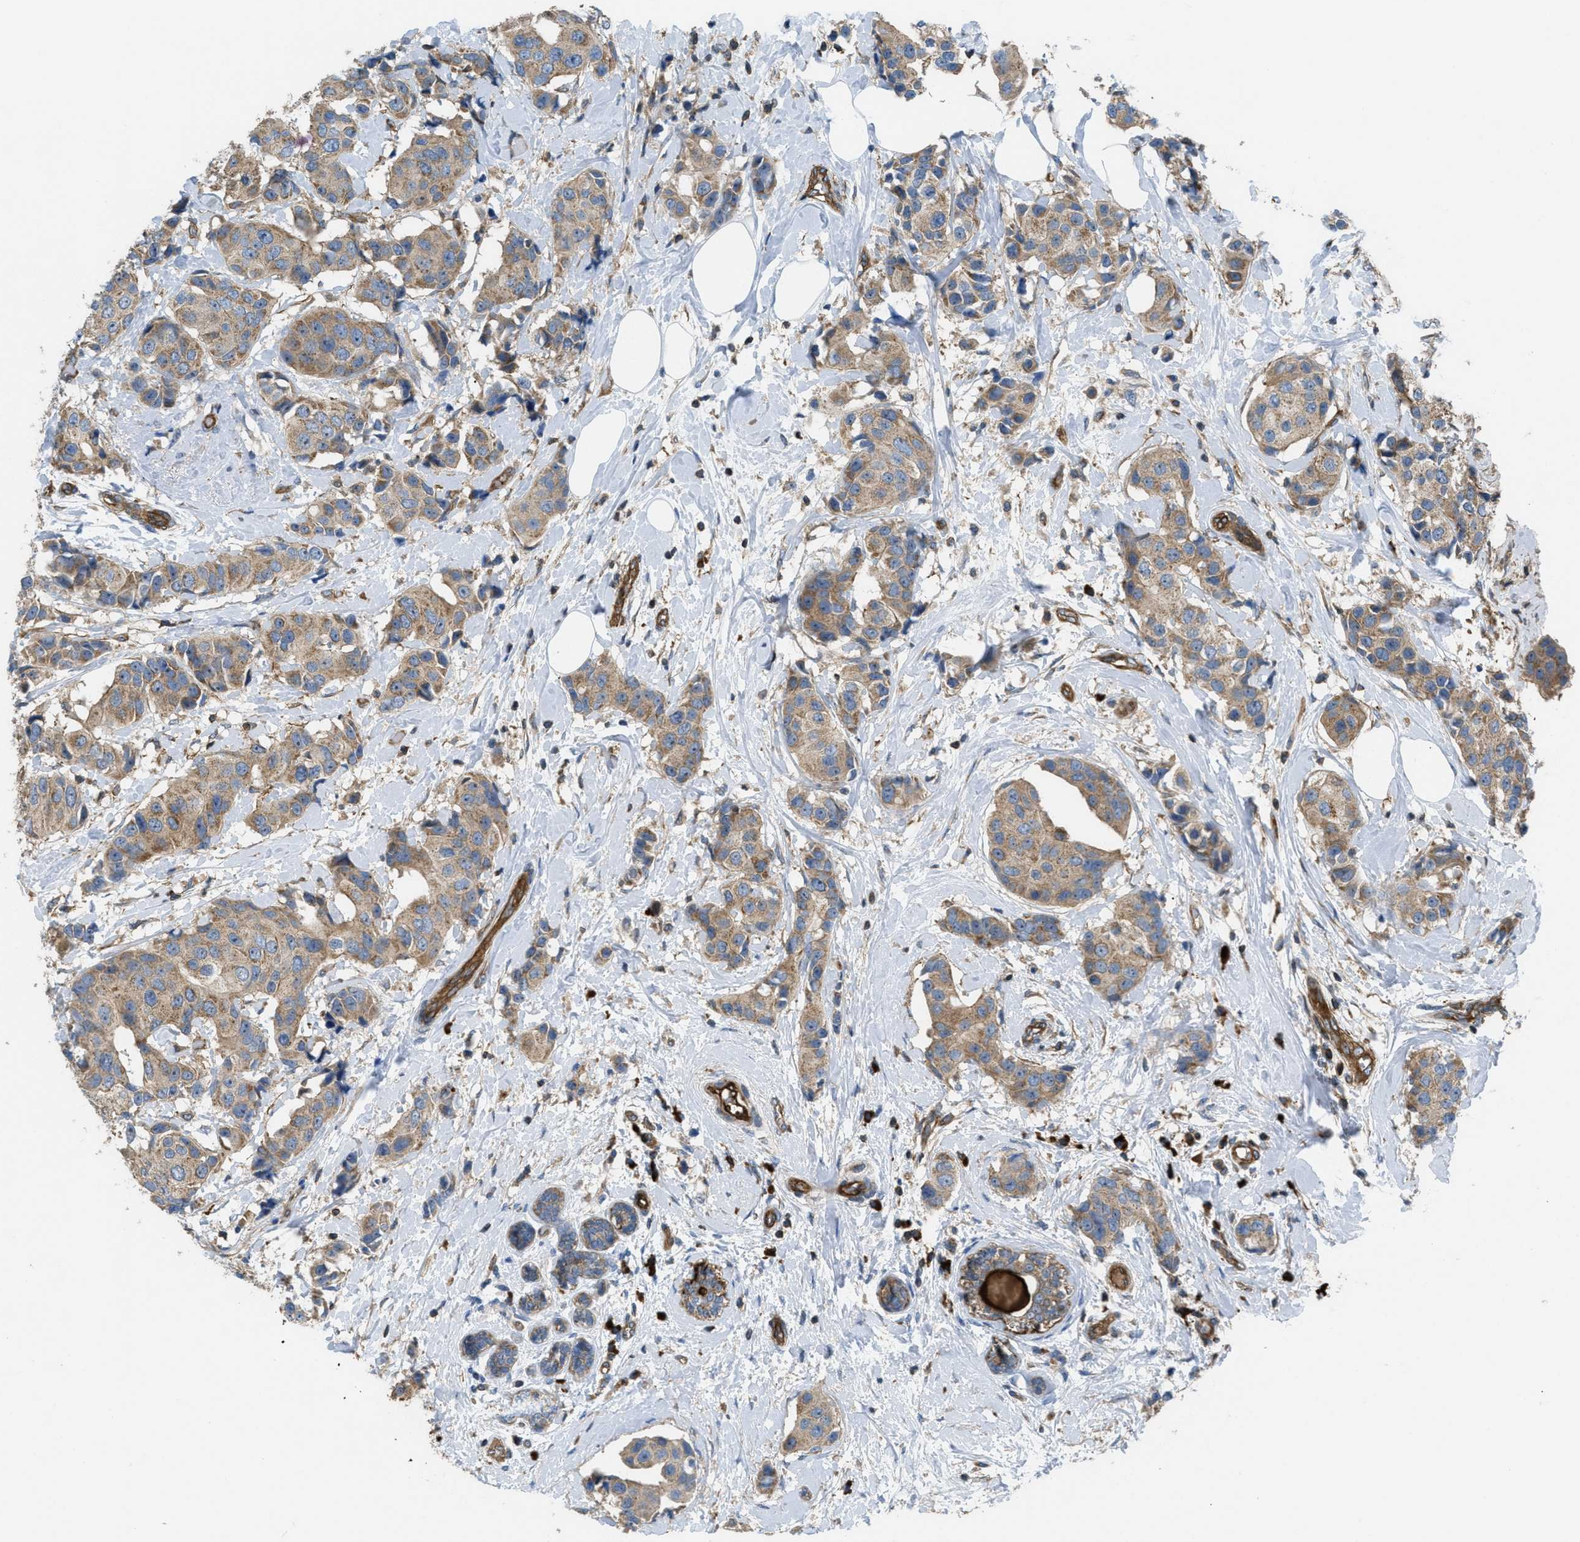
{"staining": {"intensity": "moderate", "quantity": ">75%", "location": "cytoplasmic/membranous"}, "tissue": "breast cancer", "cell_type": "Tumor cells", "image_type": "cancer", "snomed": [{"axis": "morphology", "description": "Normal tissue, NOS"}, {"axis": "morphology", "description": "Duct carcinoma"}, {"axis": "topography", "description": "Breast"}], "caption": "Tumor cells display medium levels of moderate cytoplasmic/membranous expression in about >75% of cells in breast cancer (infiltrating ductal carcinoma). (DAB = brown stain, brightfield microscopy at high magnification).", "gene": "ATP2A3", "patient": {"sex": "female", "age": 39}}